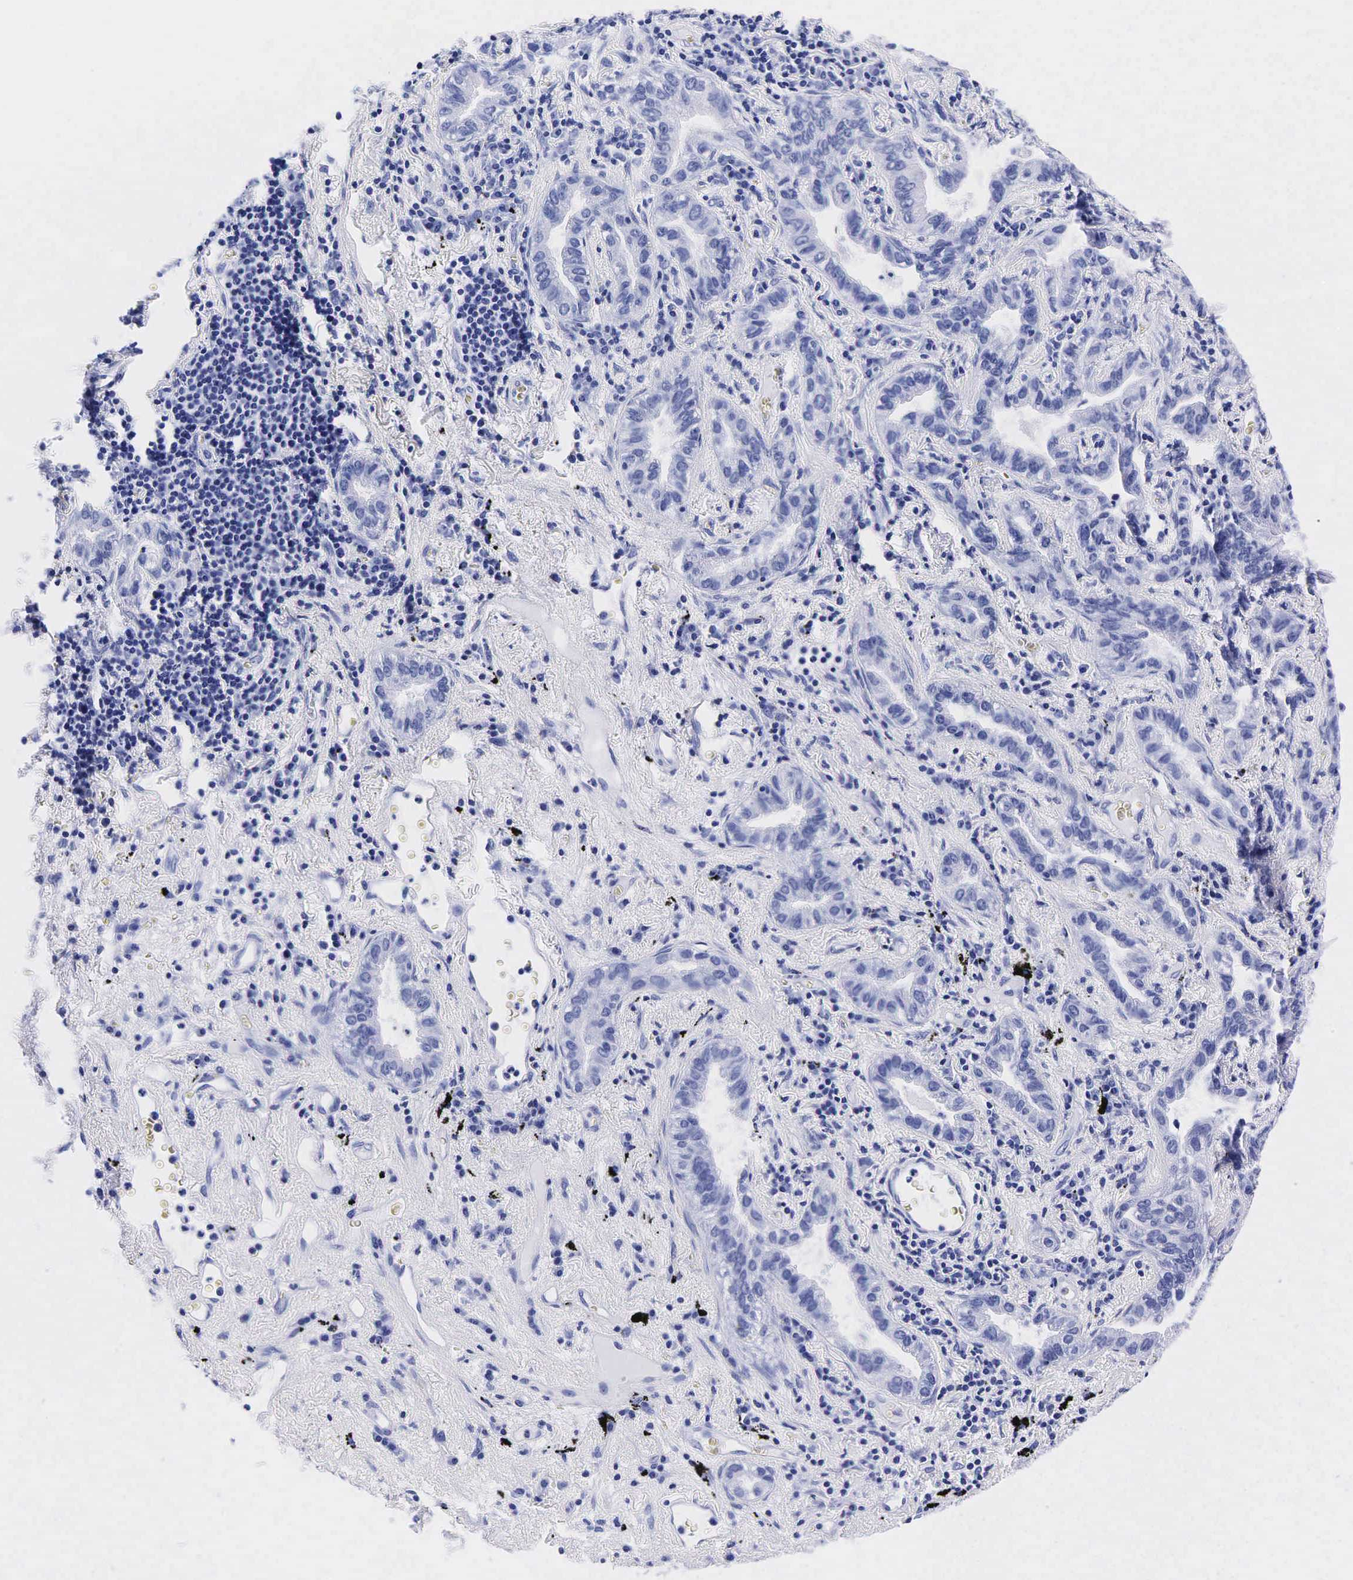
{"staining": {"intensity": "negative", "quantity": "none", "location": "none"}, "tissue": "lung cancer", "cell_type": "Tumor cells", "image_type": "cancer", "snomed": [{"axis": "morphology", "description": "Adenocarcinoma, NOS"}, {"axis": "topography", "description": "Lung"}], "caption": "Protein analysis of lung adenocarcinoma displays no significant staining in tumor cells. (Brightfield microscopy of DAB IHC at high magnification).", "gene": "TG", "patient": {"sex": "female", "age": 50}}